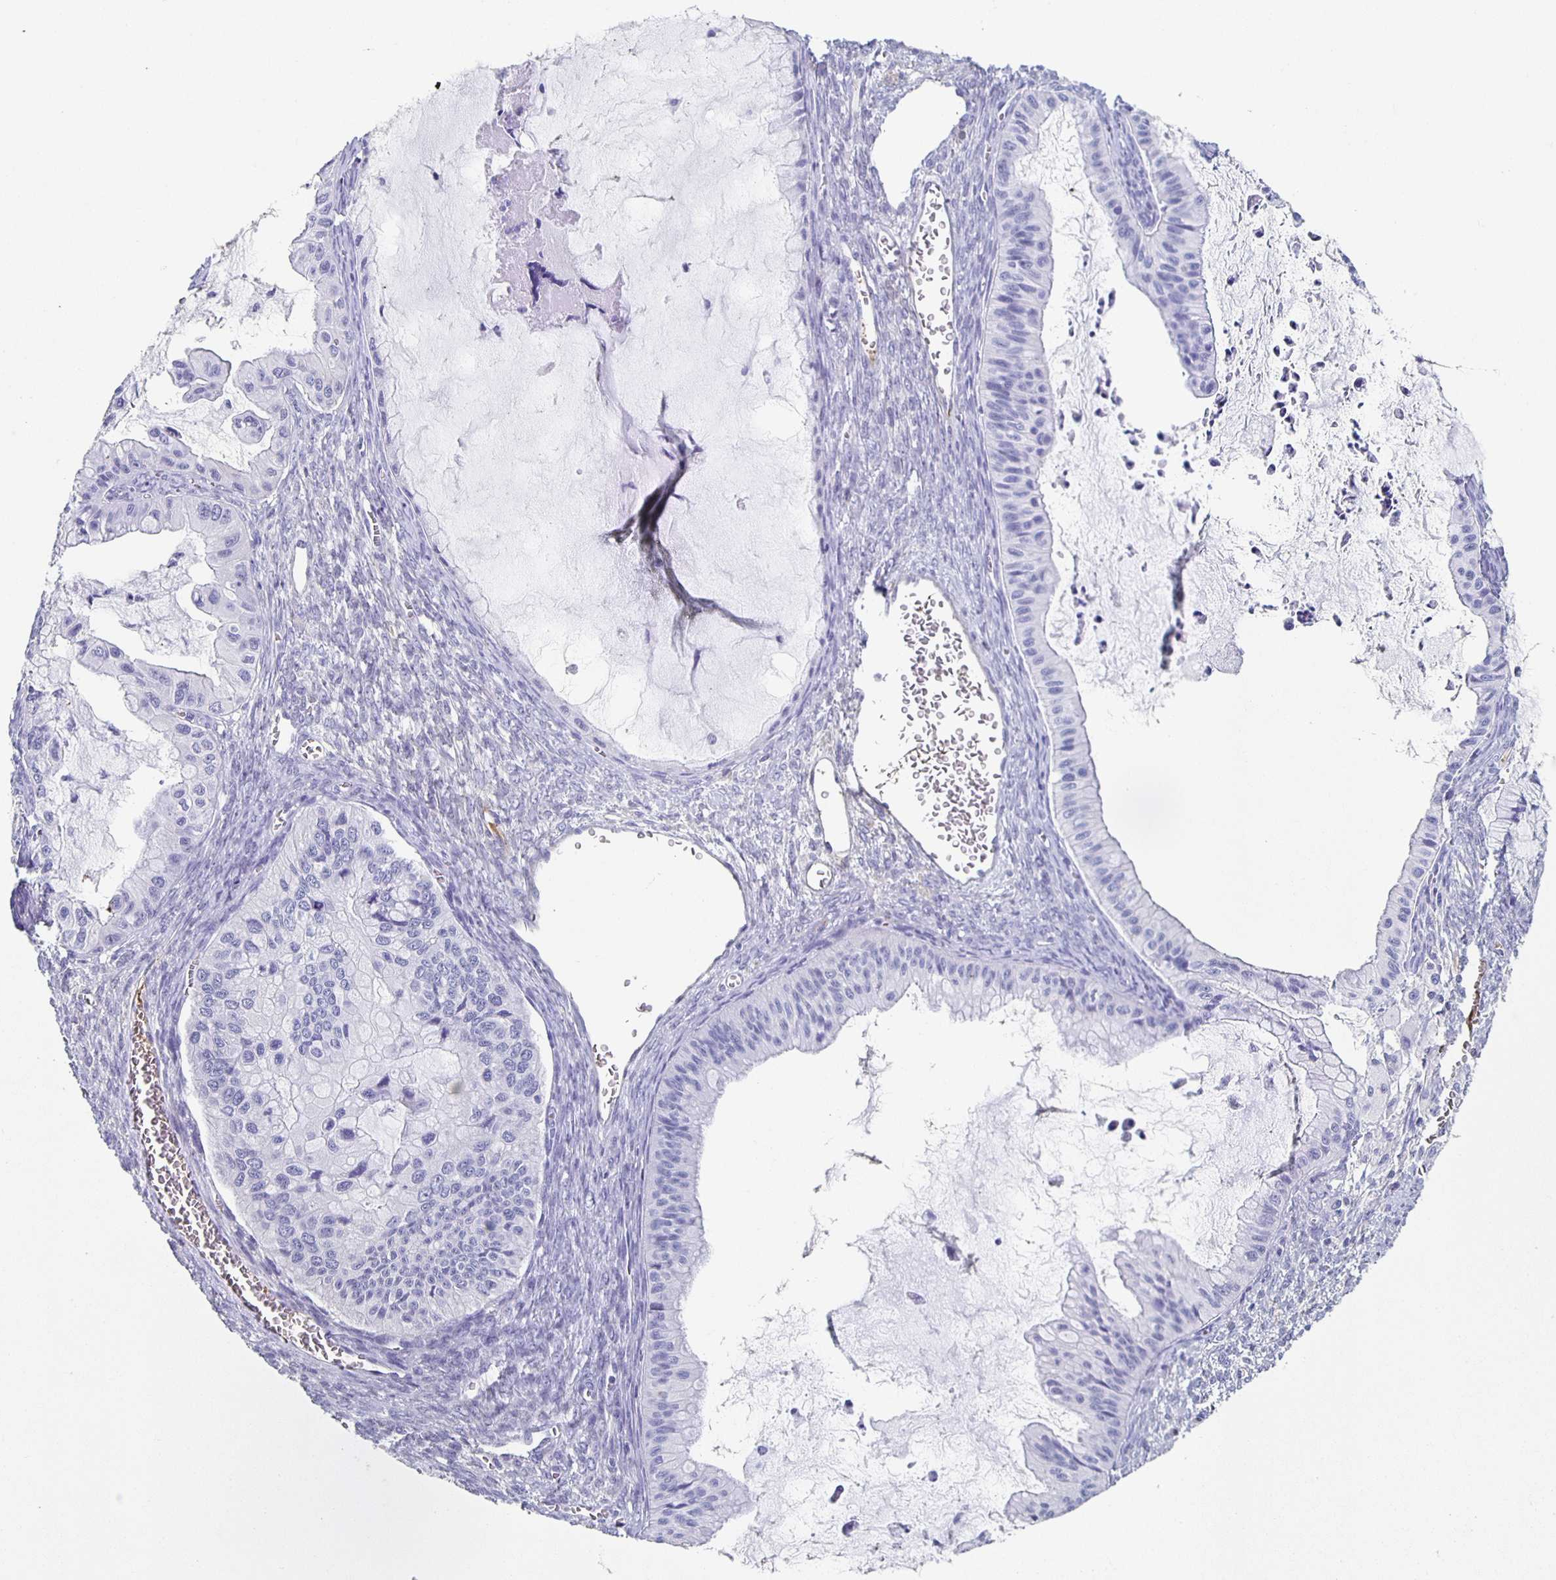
{"staining": {"intensity": "negative", "quantity": "none", "location": "none"}, "tissue": "ovarian cancer", "cell_type": "Tumor cells", "image_type": "cancer", "snomed": [{"axis": "morphology", "description": "Cystadenocarcinoma, mucinous, NOS"}, {"axis": "topography", "description": "Ovary"}], "caption": "High power microscopy histopathology image of an immunohistochemistry (IHC) histopathology image of mucinous cystadenocarcinoma (ovarian), revealing no significant expression in tumor cells.", "gene": "FGA", "patient": {"sex": "female", "age": 72}}